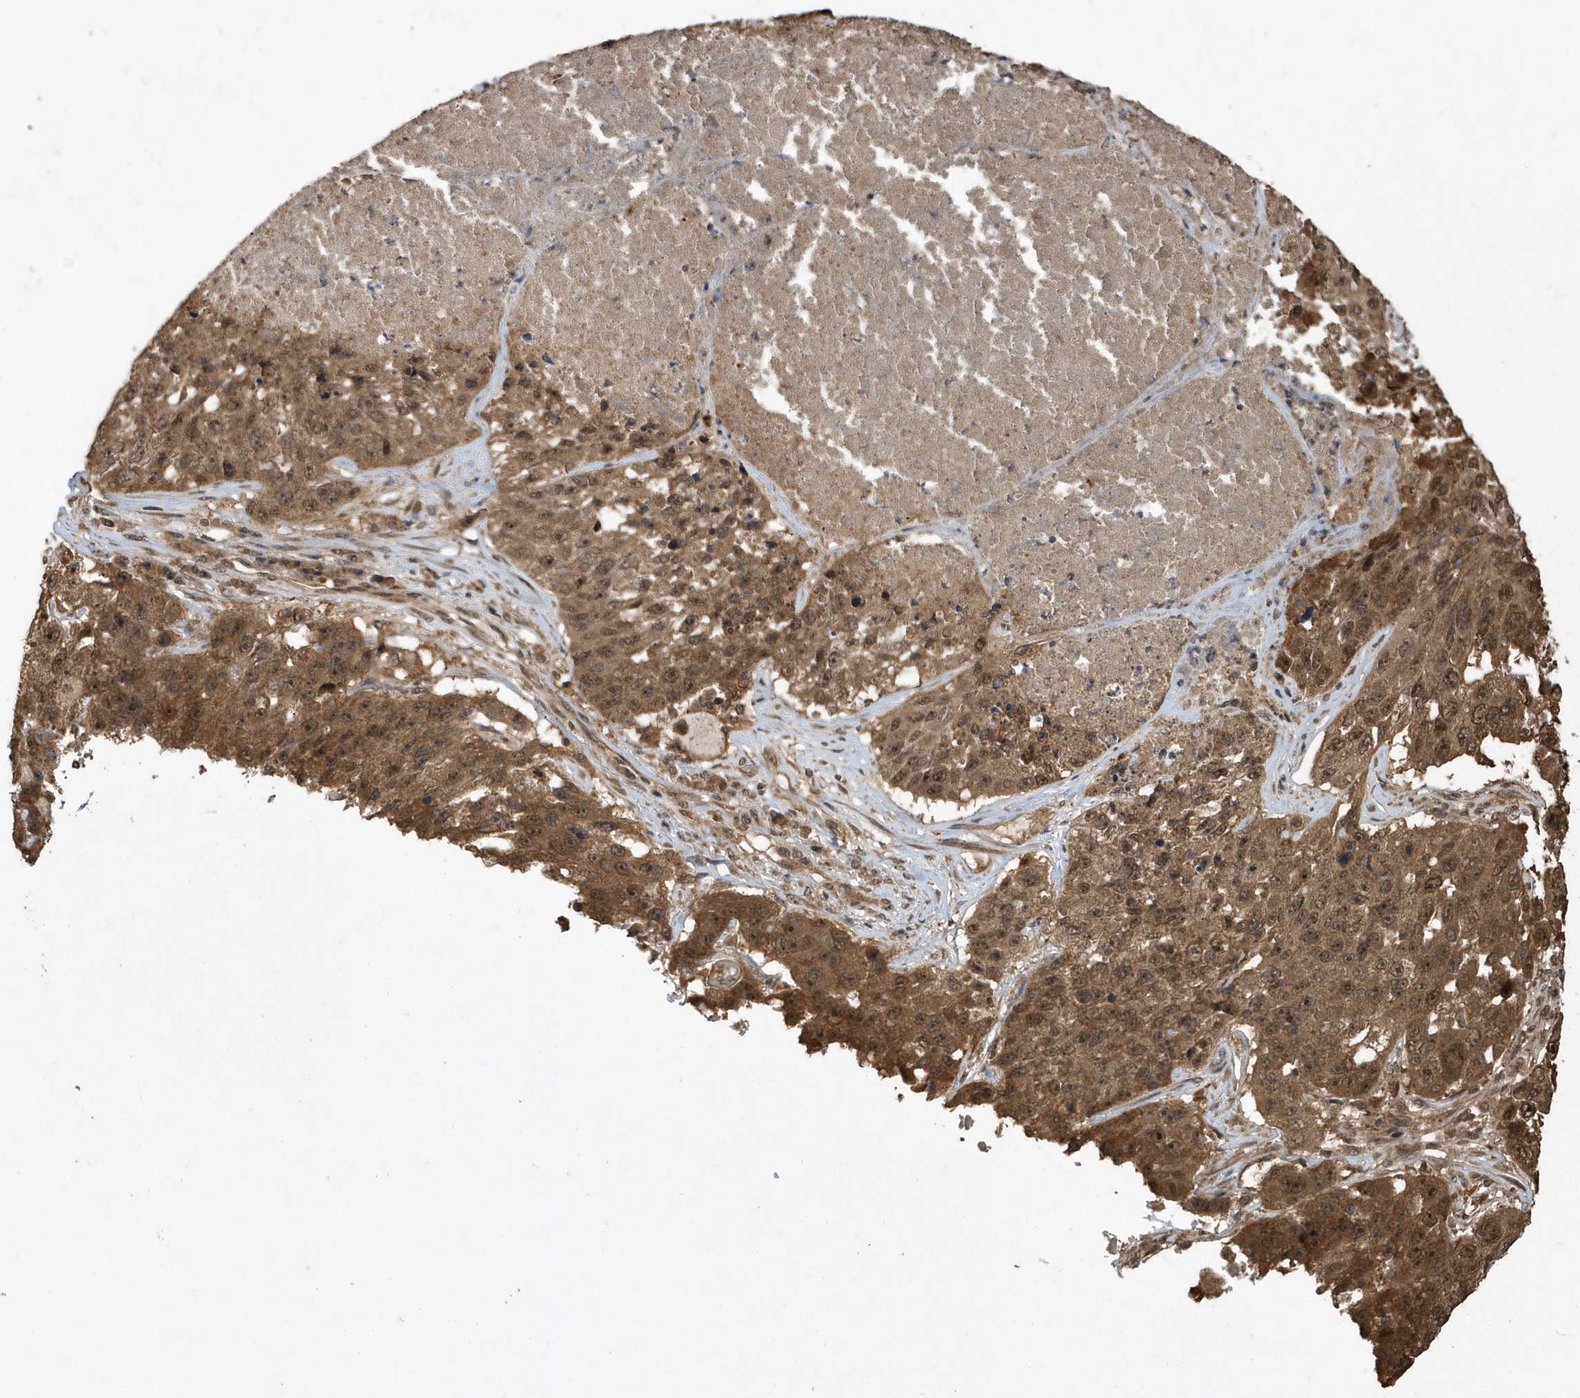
{"staining": {"intensity": "moderate", "quantity": ">75%", "location": "cytoplasmic/membranous"}, "tissue": "lung cancer", "cell_type": "Tumor cells", "image_type": "cancer", "snomed": [{"axis": "morphology", "description": "Squamous cell carcinoma, NOS"}, {"axis": "topography", "description": "Lung"}], "caption": "The micrograph demonstrates staining of lung squamous cell carcinoma, revealing moderate cytoplasmic/membranous protein expression (brown color) within tumor cells.", "gene": "WASHC5", "patient": {"sex": "male", "age": 61}}